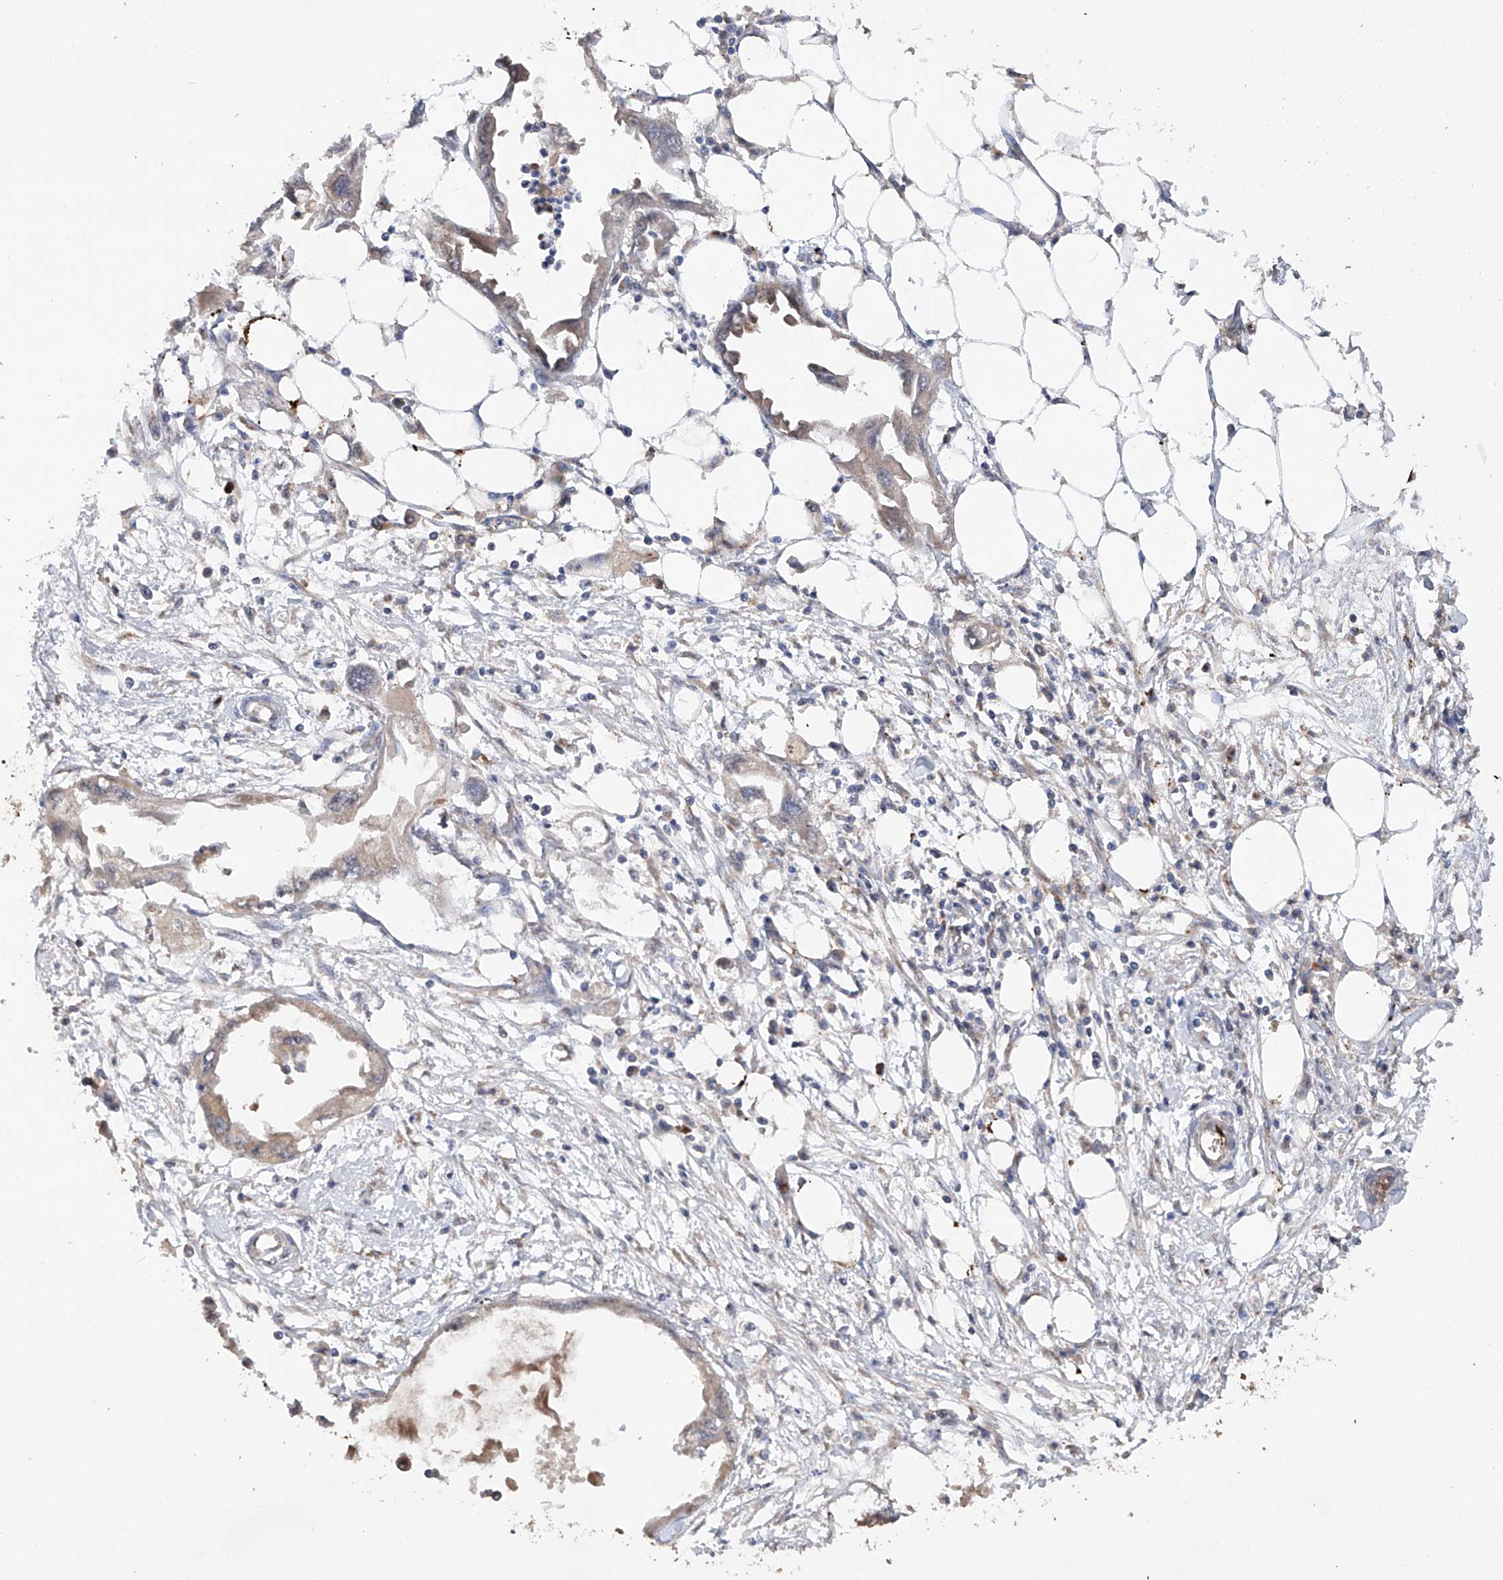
{"staining": {"intensity": "moderate", "quantity": ">75%", "location": "cytoplasmic/membranous"}, "tissue": "endometrial cancer", "cell_type": "Tumor cells", "image_type": "cancer", "snomed": [{"axis": "morphology", "description": "Adenocarcinoma, NOS"}, {"axis": "morphology", "description": "Adenocarcinoma, metastatic, NOS"}, {"axis": "topography", "description": "Adipose tissue"}, {"axis": "topography", "description": "Endometrium"}], "caption": "Protein staining by immunohistochemistry (IHC) displays moderate cytoplasmic/membranous staining in approximately >75% of tumor cells in endometrial cancer. Immunohistochemistry stains the protein in brown and the nuclei are stained blue.", "gene": "EDN1", "patient": {"sex": "female", "age": 67}}